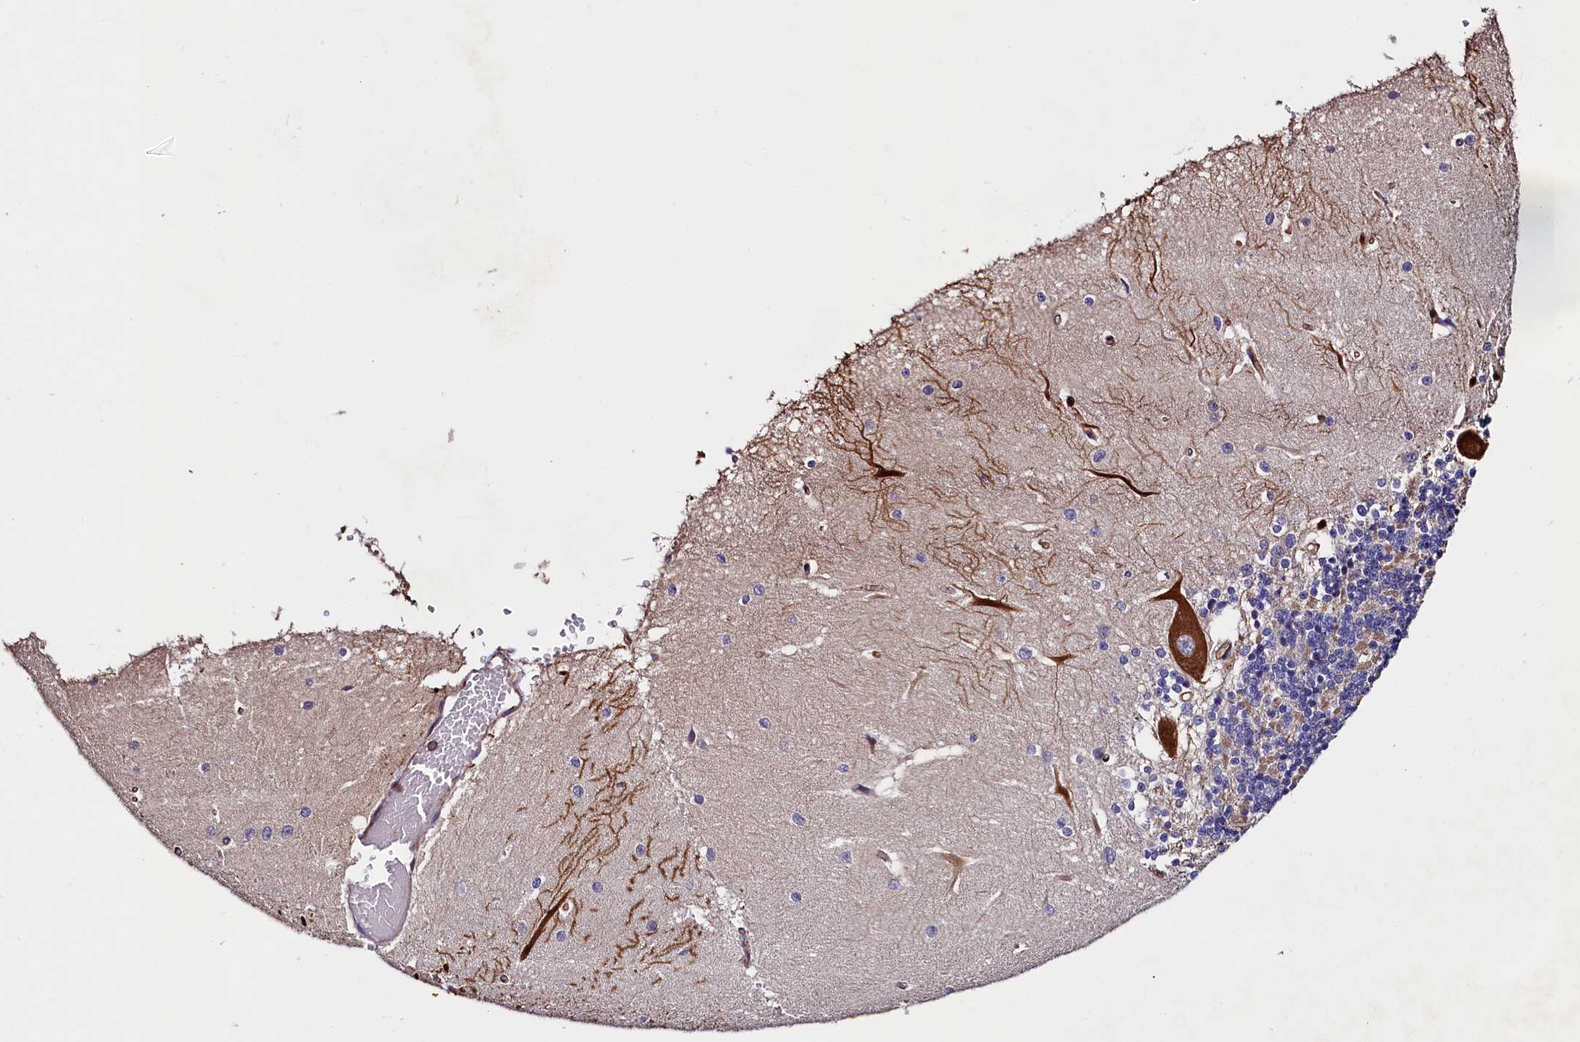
{"staining": {"intensity": "negative", "quantity": "none", "location": "none"}, "tissue": "cerebellum", "cell_type": "Cells in granular layer", "image_type": "normal", "snomed": [{"axis": "morphology", "description": "Normal tissue, NOS"}, {"axis": "topography", "description": "Cerebellum"}], "caption": "IHC photomicrograph of benign cerebellum stained for a protein (brown), which displays no staining in cells in granular layer.", "gene": "DUOXA1", "patient": {"sex": "male", "age": 37}}